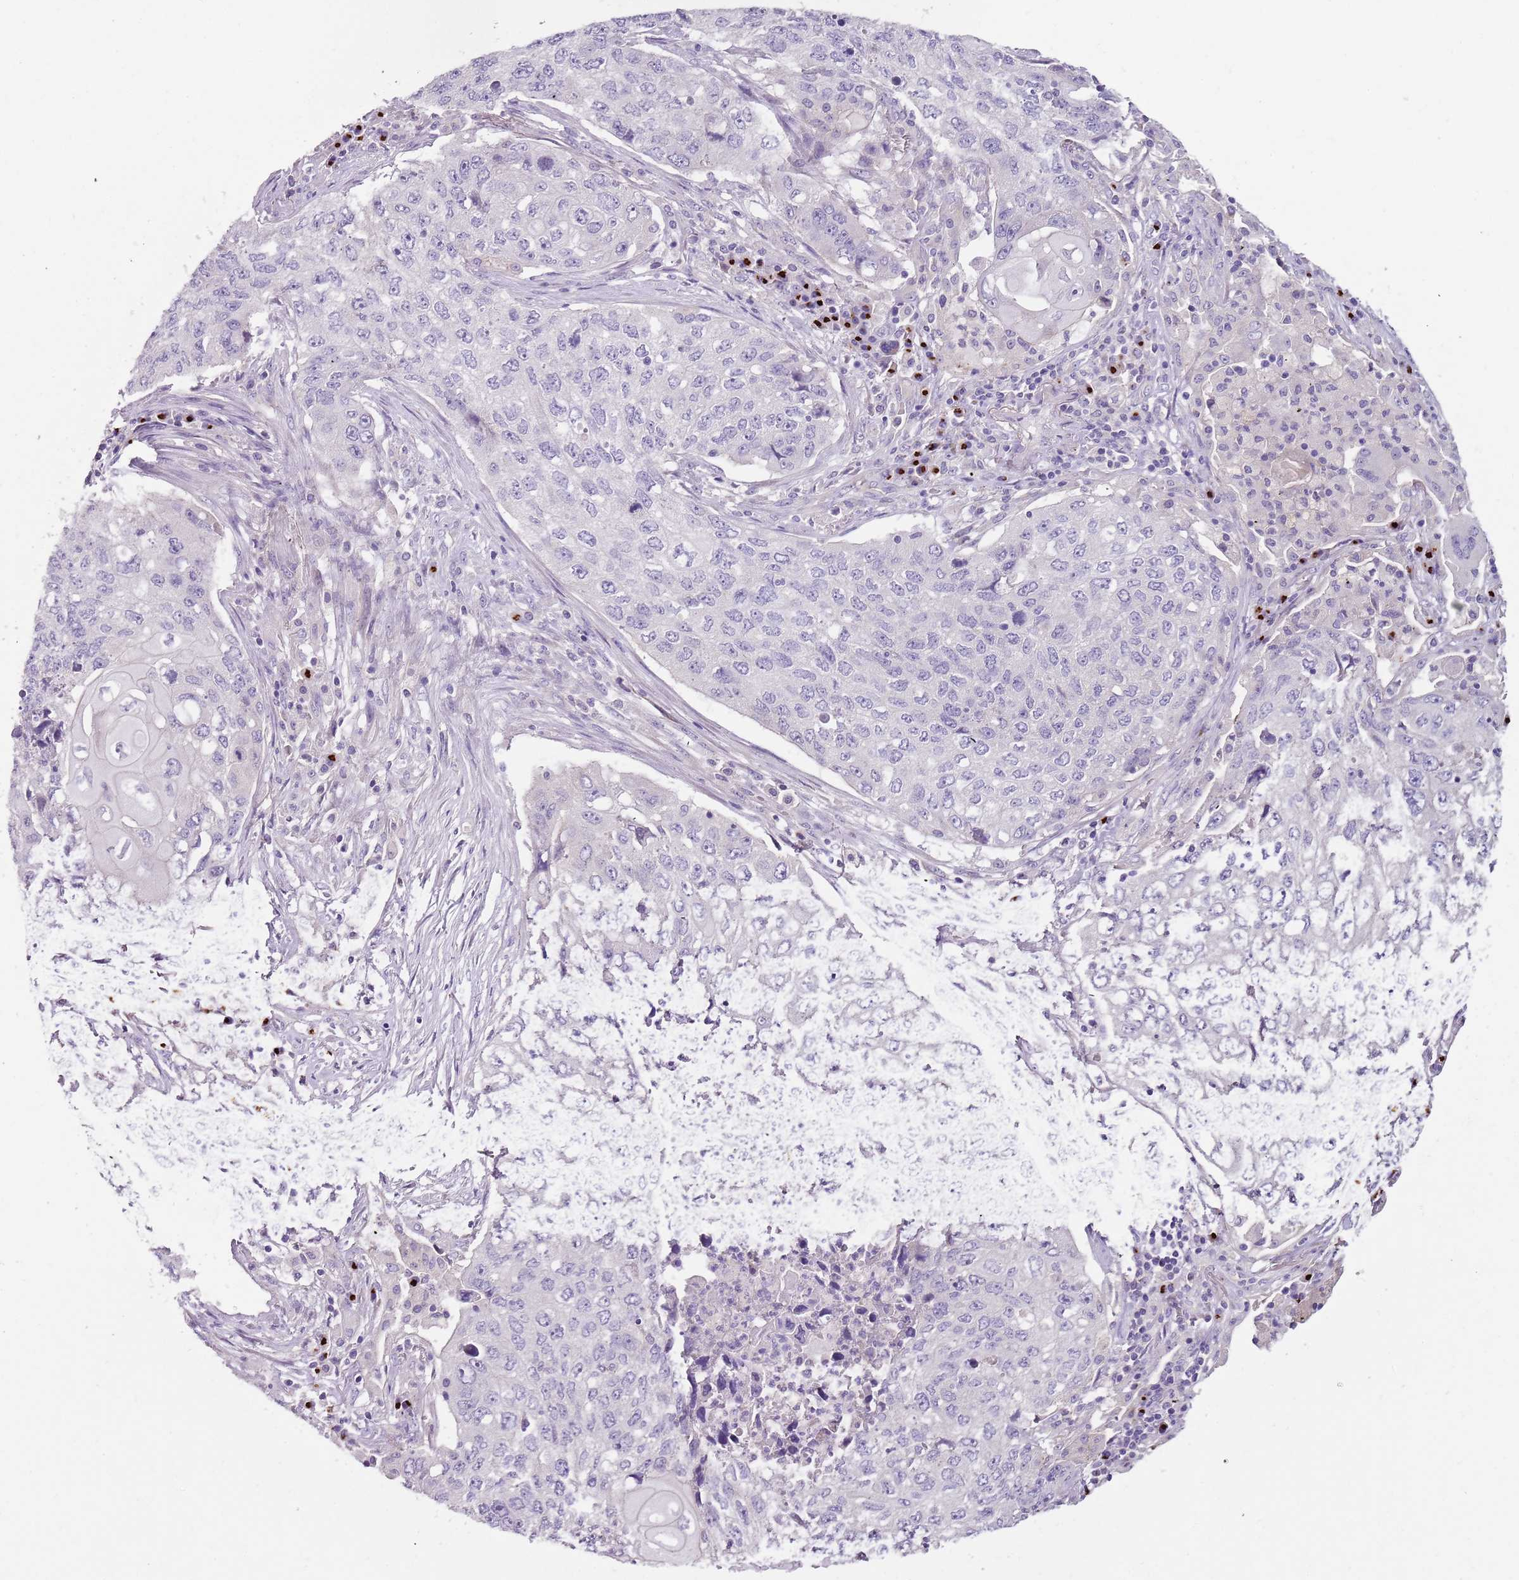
{"staining": {"intensity": "negative", "quantity": "none", "location": "none"}, "tissue": "lung cancer", "cell_type": "Tumor cells", "image_type": "cancer", "snomed": [{"axis": "morphology", "description": "Squamous cell carcinoma, NOS"}, {"axis": "topography", "description": "Lung"}], "caption": "The immunohistochemistry image has no significant expression in tumor cells of lung squamous cell carcinoma tissue.", "gene": "C2CD3", "patient": {"sex": "female", "age": 63}}